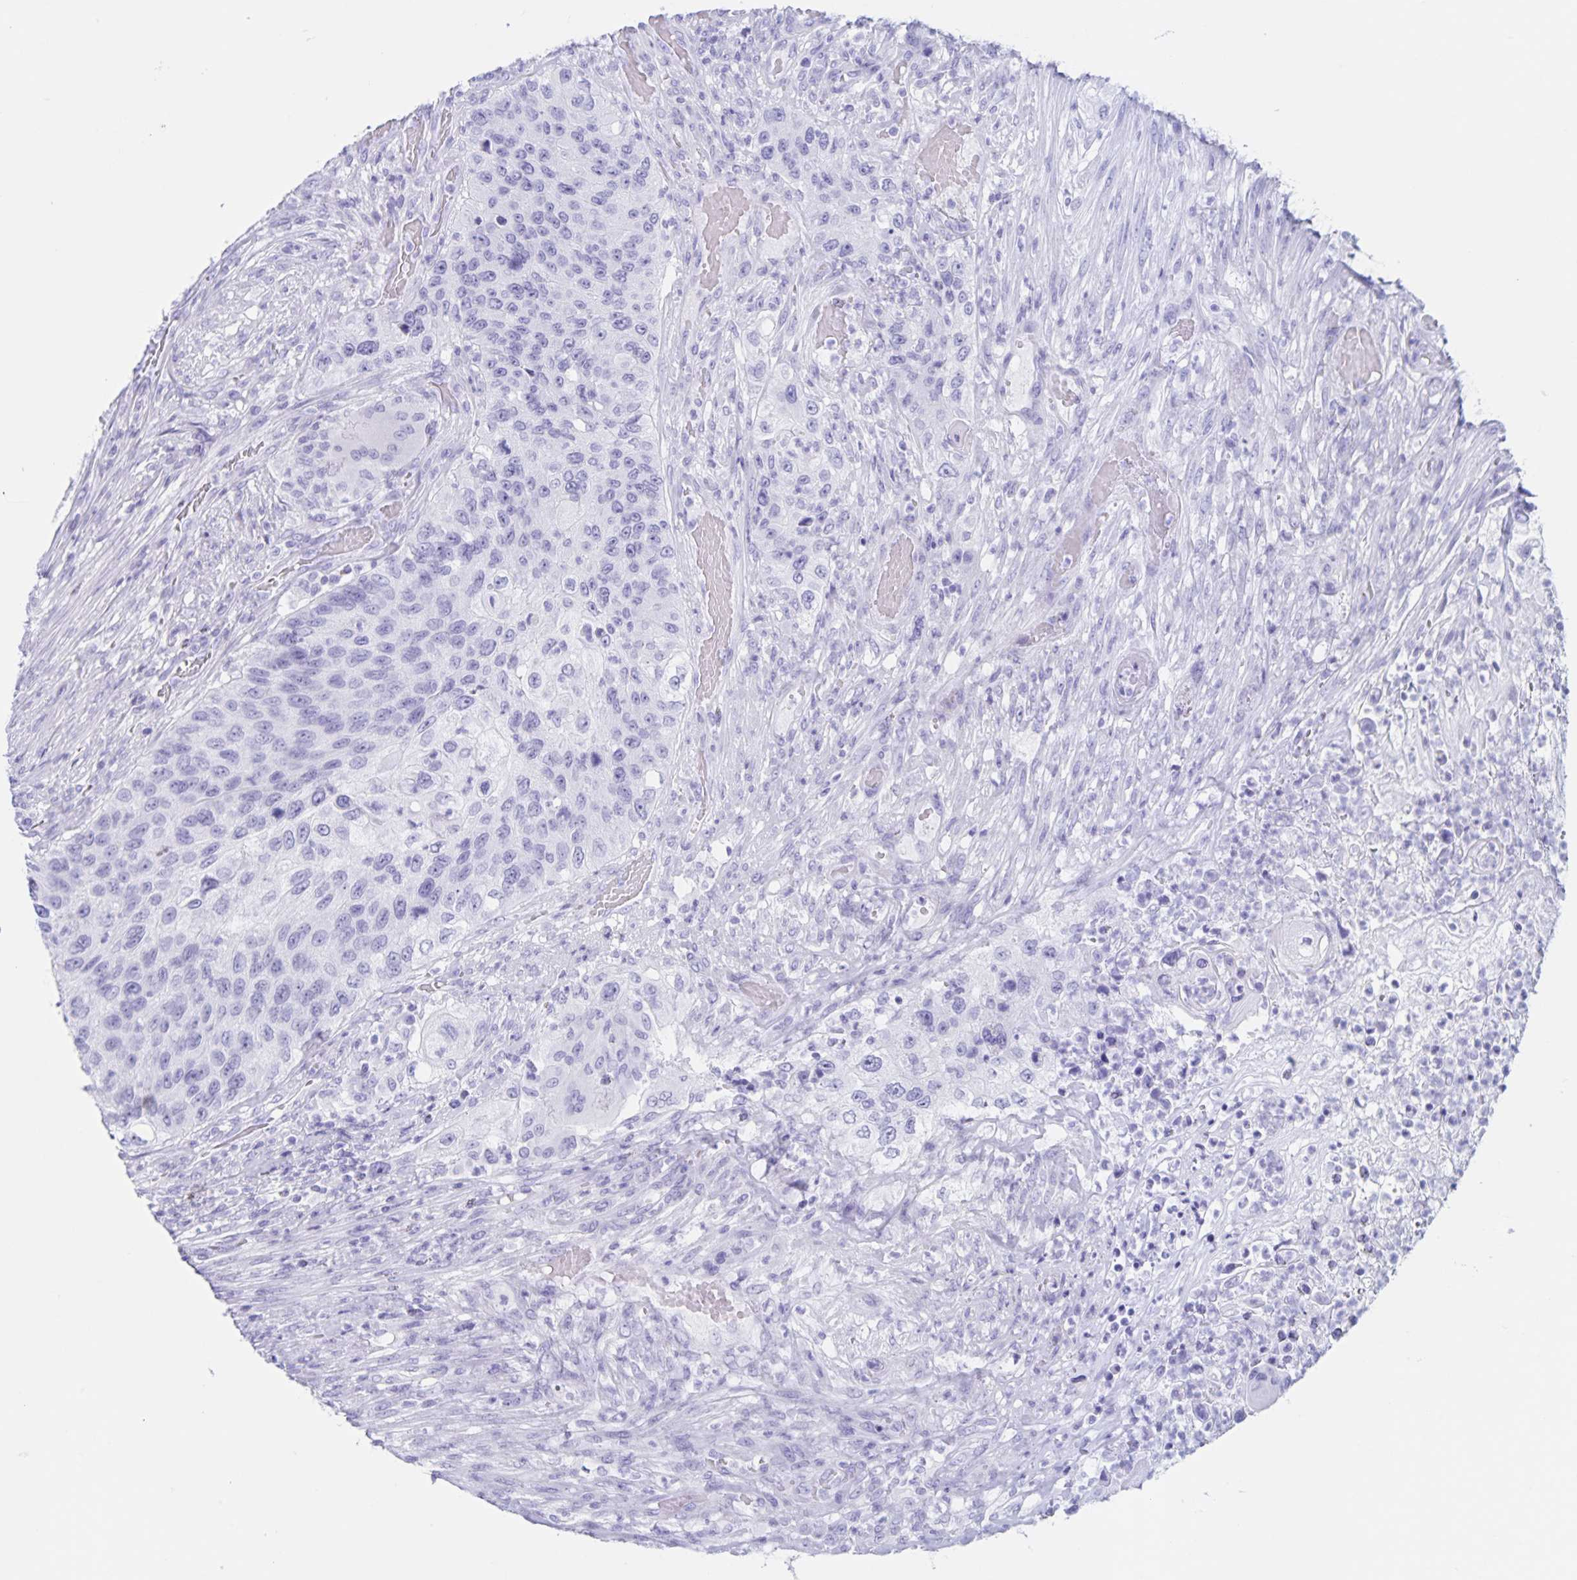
{"staining": {"intensity": "negative", "quantity": "none", "location": "none"}, "tissue": "urothelial cancer", "cell_type": "Tumor cells", "image_type": "cancer", "snomed": [{"axis": "morphology", "description": "Urothelial carcinoma, High grade"}, {"axis": "topography", "description": "Urinary bladder"}], "caption": "This histopathology image is of urothelial cancer stained with immunohistochemistry (IHC) to label a protein in brown with the nuclei are counter-stained blue. There is no positivity in tumor cells.", "gene": "C12orf56", "patient": {"sex": "female", "age": 60}}